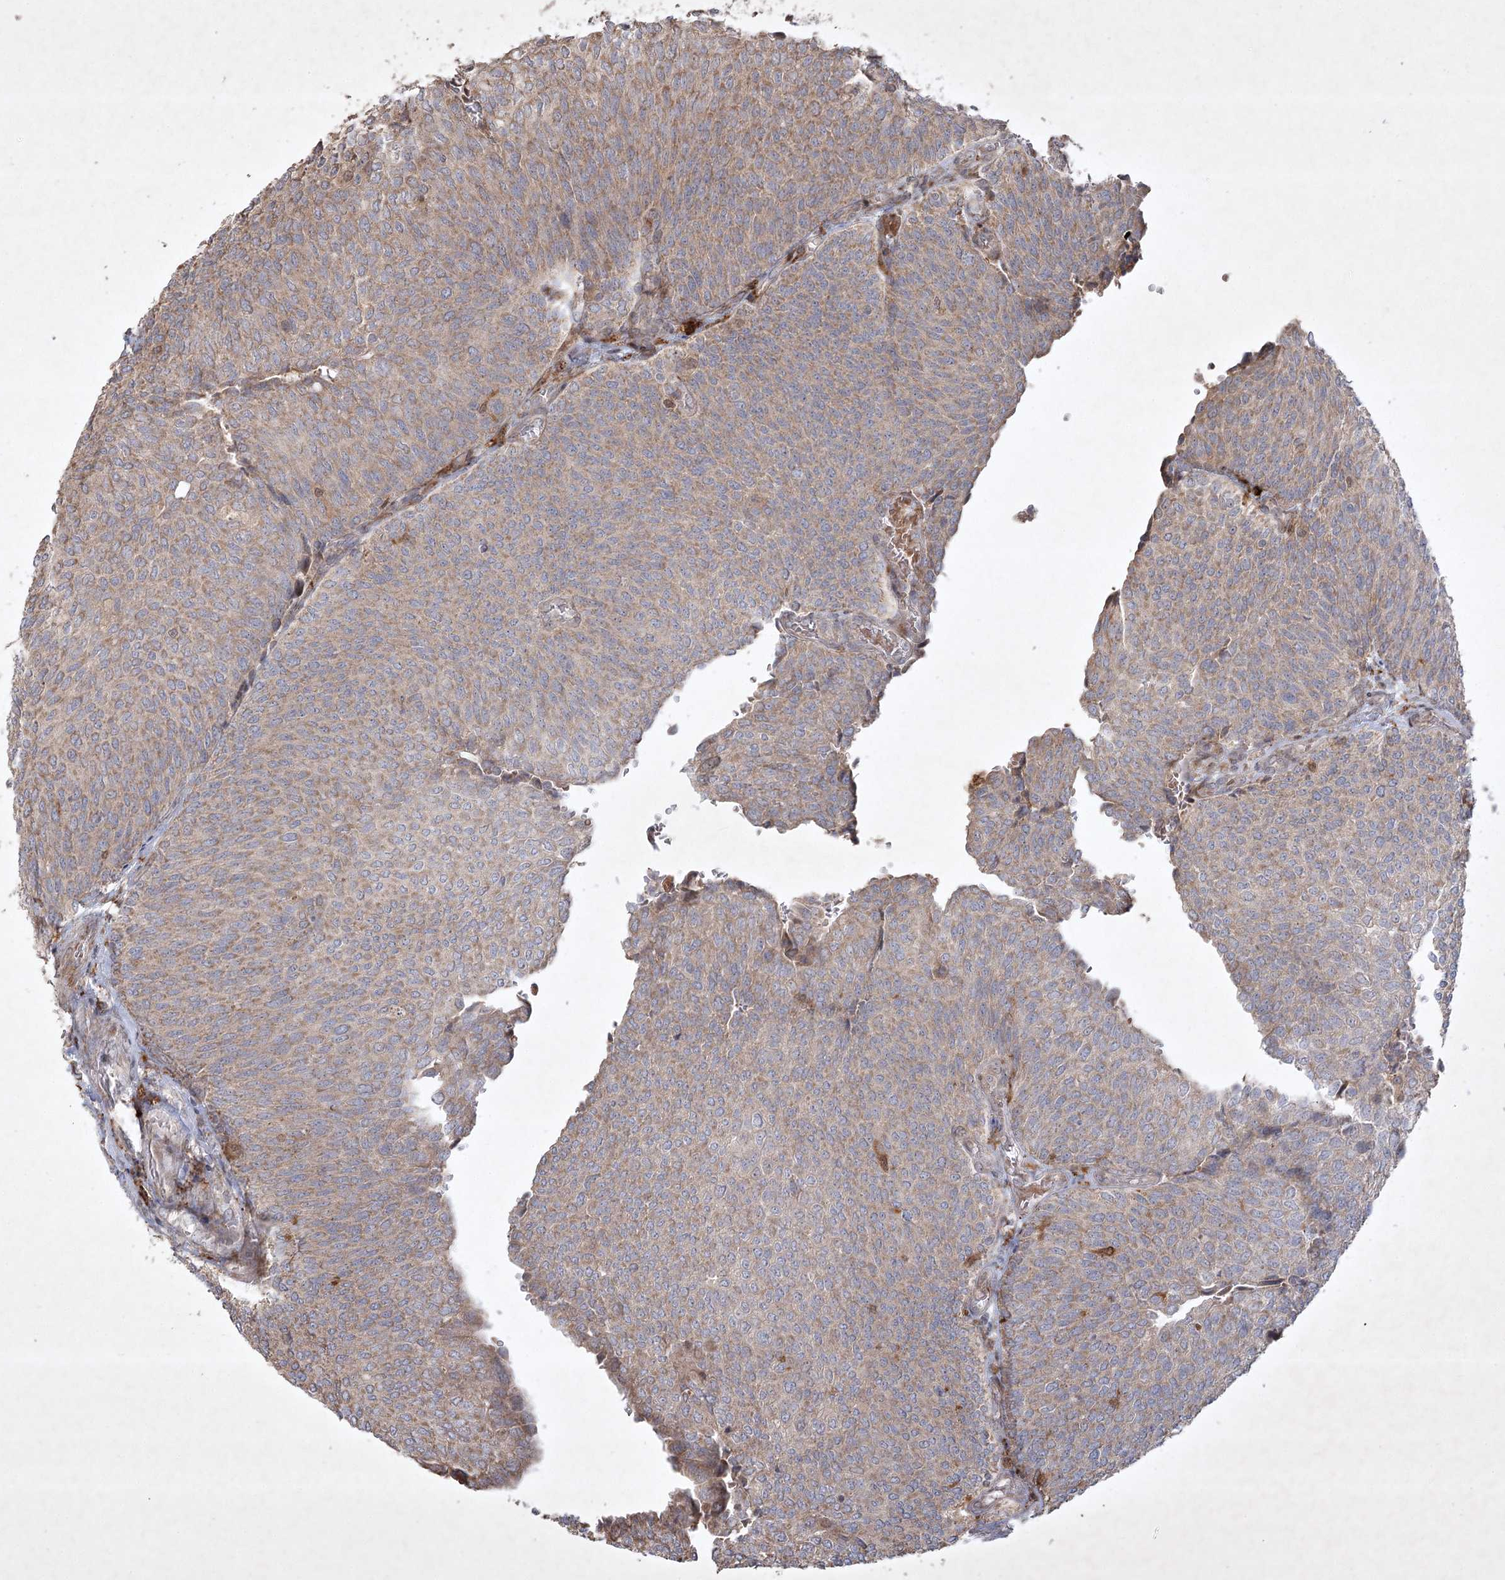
{"staining": {"intensity": "moderate", "quantity": "25%-75%", "location": "cytoplasmic/membranous"}, "tissue": "urothelial cancer", "cell_type": "Tumor cells", "image_type": "cancer", "snomed": [{"axis": "morphology", "description": "Urothelial carcinoma, Low grade"}, {"axis": "topography", "description": "Urinary bladder"}], "caption": "Low-grade urothelial carcinoma was stained to show a protein in brown. There is medium levels of moderate cytoplasmic/membranous positivity in approximately 25%-75% of tumor cells.", "gene": "KBTBD4", "patient": {"sex": "female", "age": 79}}